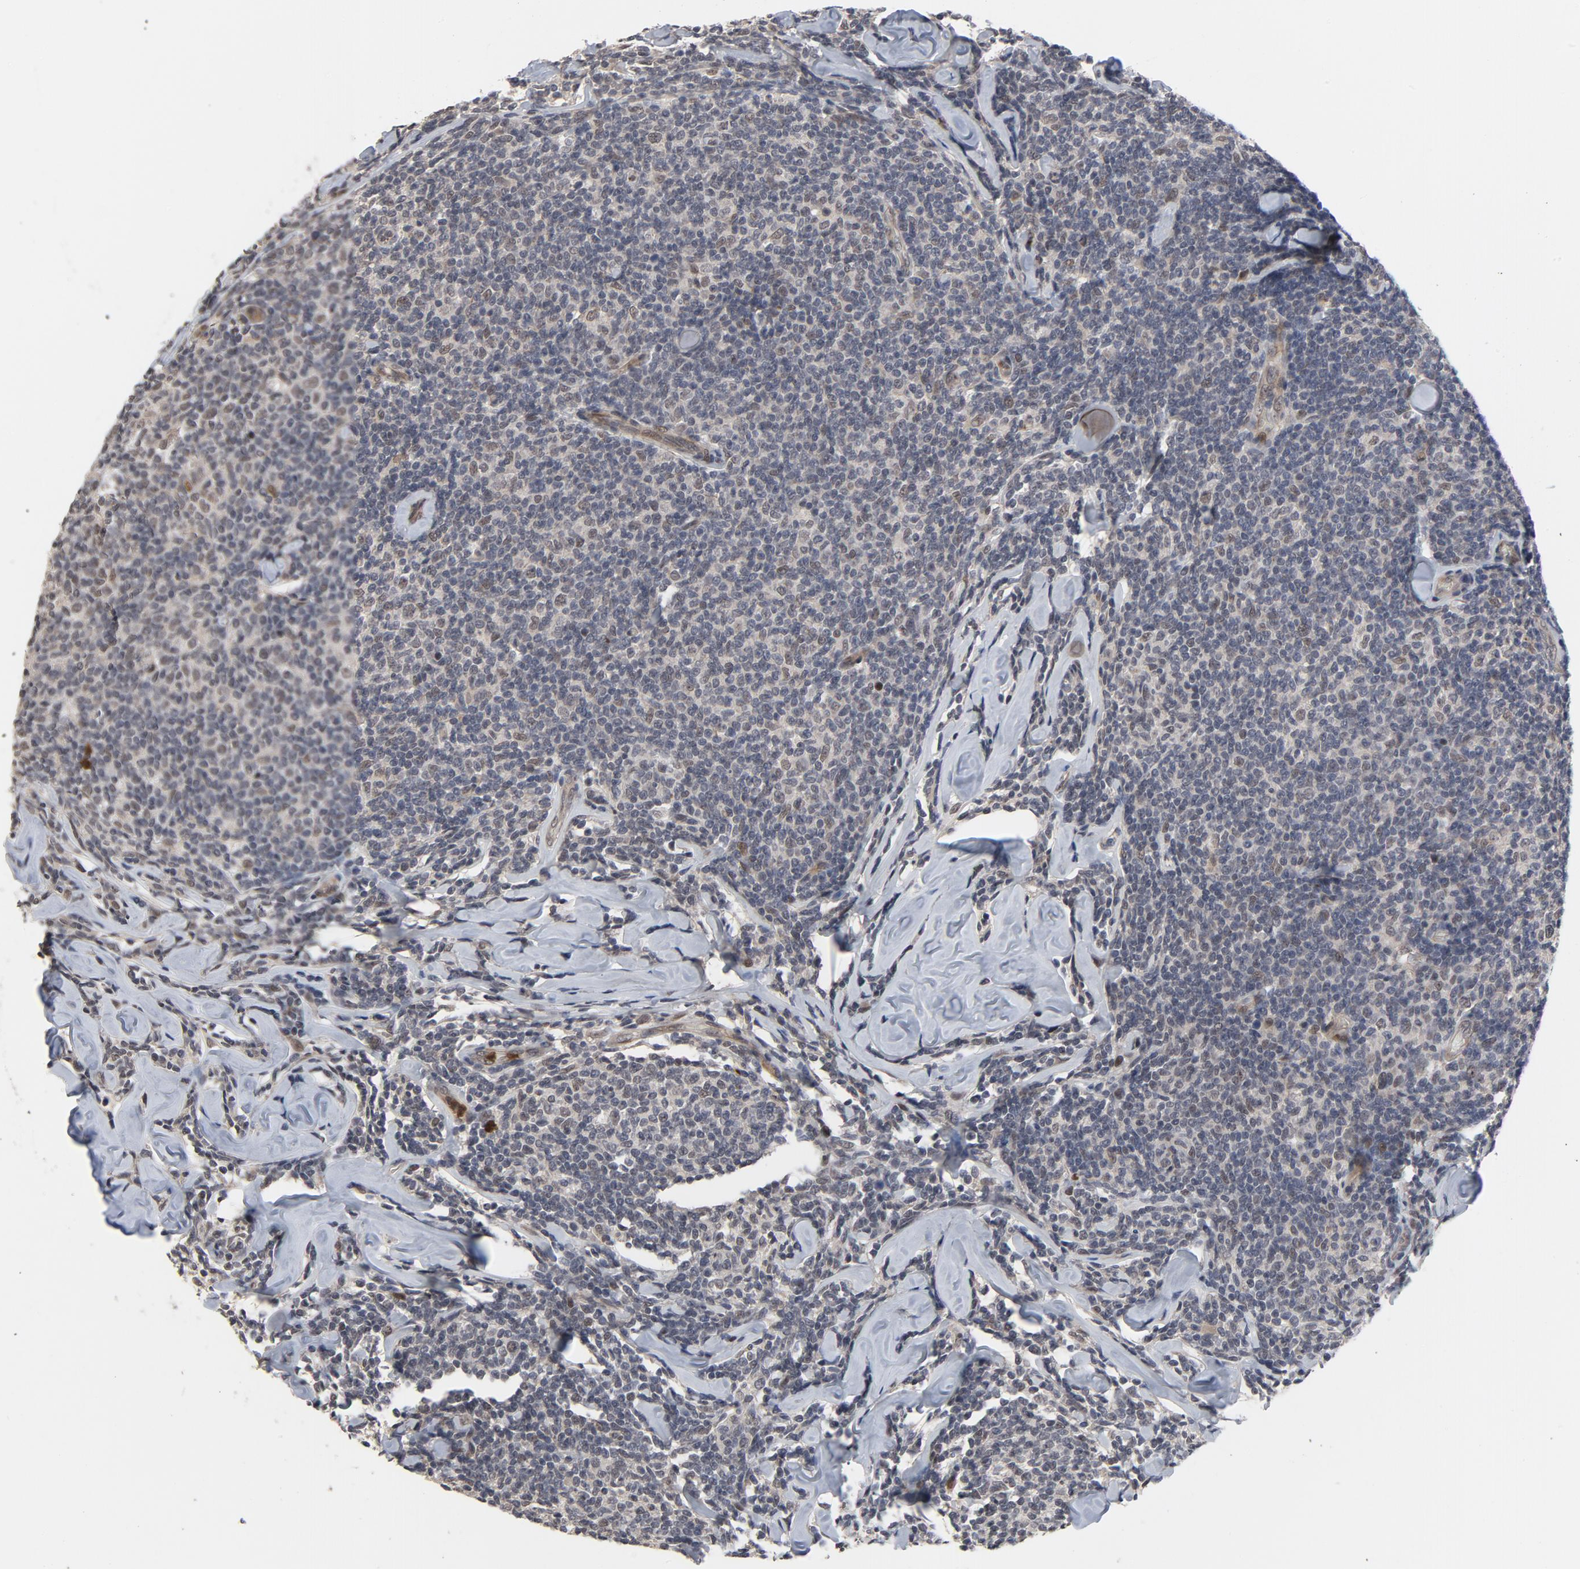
{"staining": {"intensity": "moderate", "quantity": "<25%", "location": "nuclear"}, "tissue": "lymphoma", "cell_type": "Tumor cells", "image_type": "cancer", "snomed": [{"axis": "morphology", "description": "Malignant lymphoma, non-Hodgkin's type, Low grade"}, {"axis": "topography", "description": "Lymph node"}], "caption": "Malignant lymphoma, non-Hodgkin's type (low-grade) stained with DAB (3,3'-diaminobenzidine) immunohistochemistry reveals low levels of moderate nuclear expression in approximately <25% of tumor cells.", "gene": "RTL5", "patient": {"sex": "female", "age": 56}}